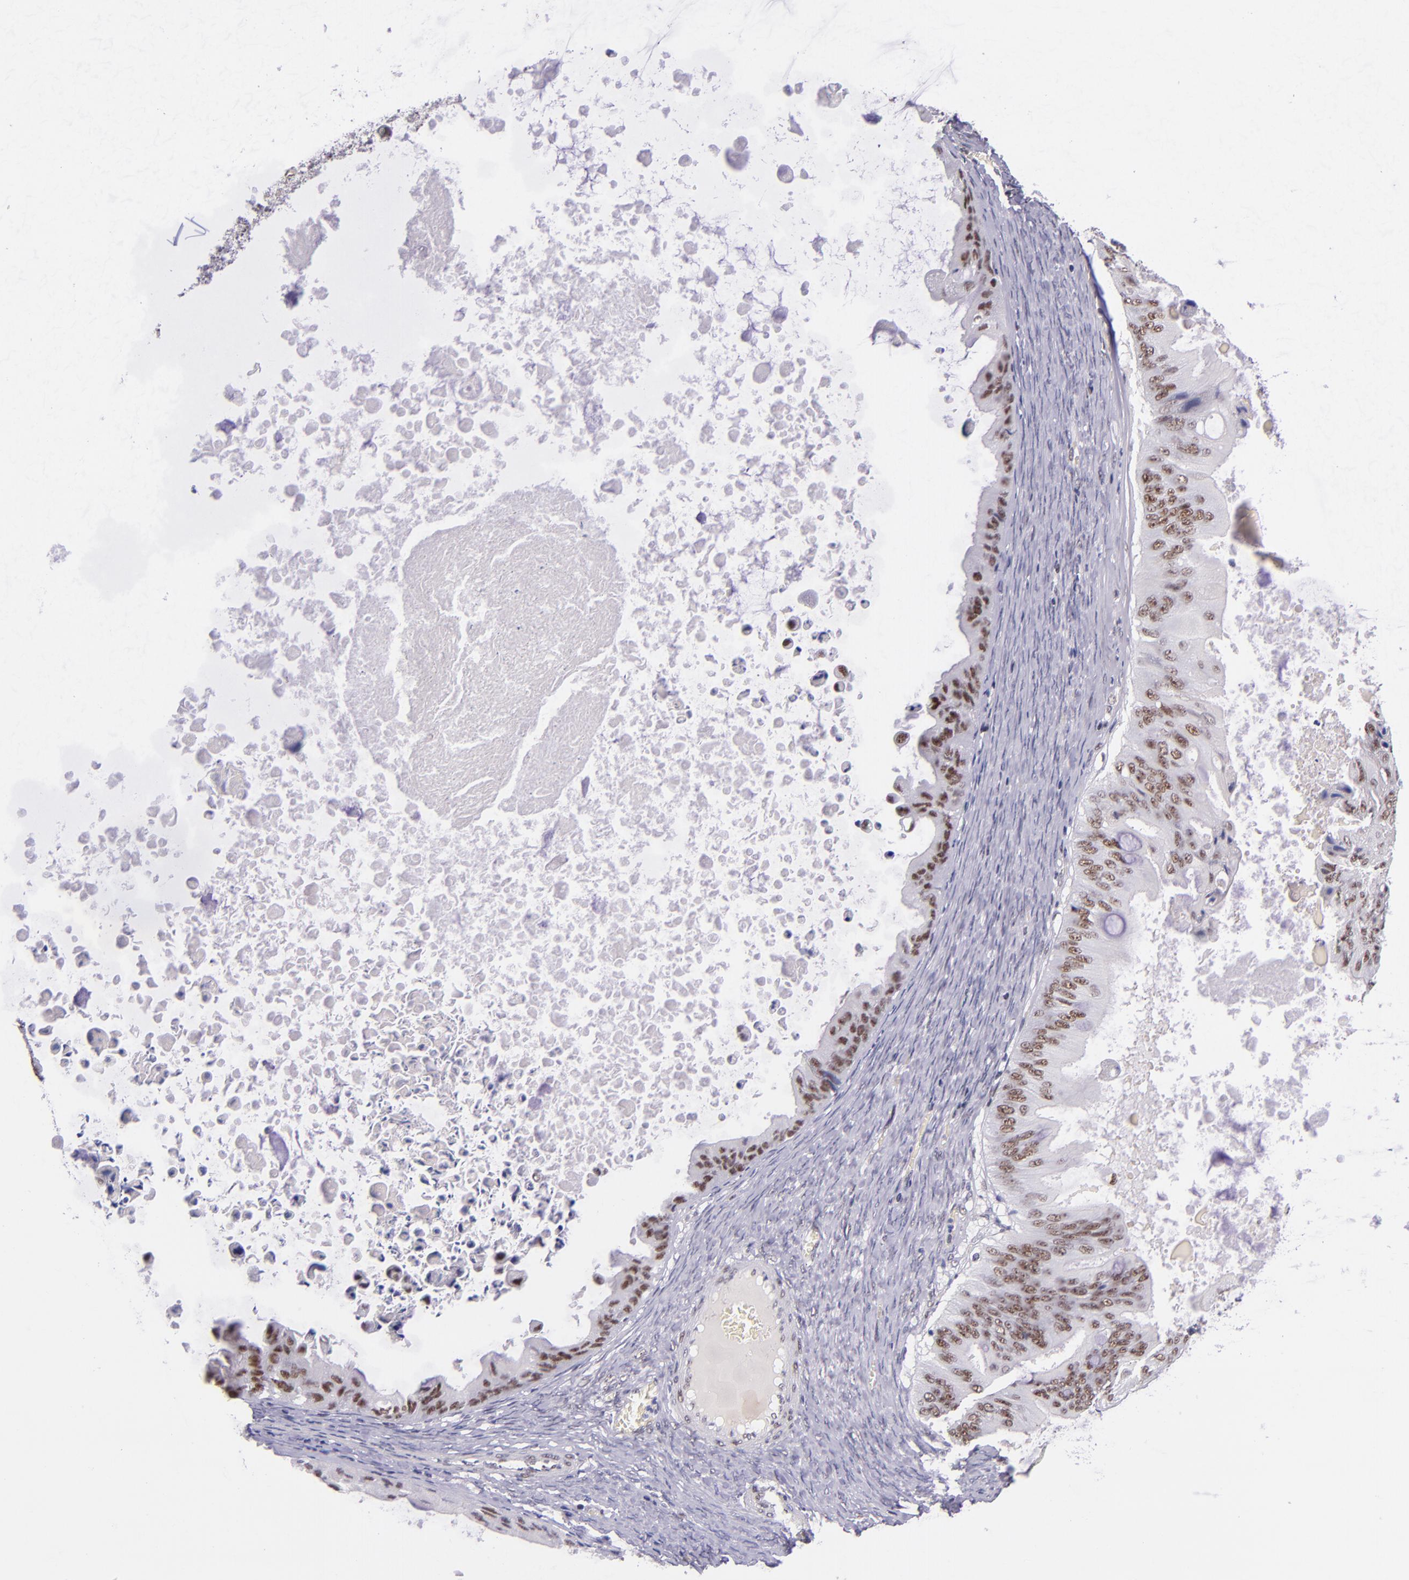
{"staining": {"intensity": "moderate", "quantity": "25%-75%", "location": "nuclear"}, "tissue": "ovarian cancer", "cell_type": "Tumor cells", "image_type": "cancer", "snomed": [{"axis": "morphology", "description": "Cystadenocarcinoma, mucinous, NOS"}, {"axis": "topography", "description": "Ovary"}], "caption": "Approximately 25%-75% of tumor cells in ovarian cancer (mucinous cystadenocarcinoma) reveal moderate nuclear protein positivity as visualized by brown immunohistochemical staining.", "gene": "GPKOW", "patient": {"sex": "female", "age": 37}}